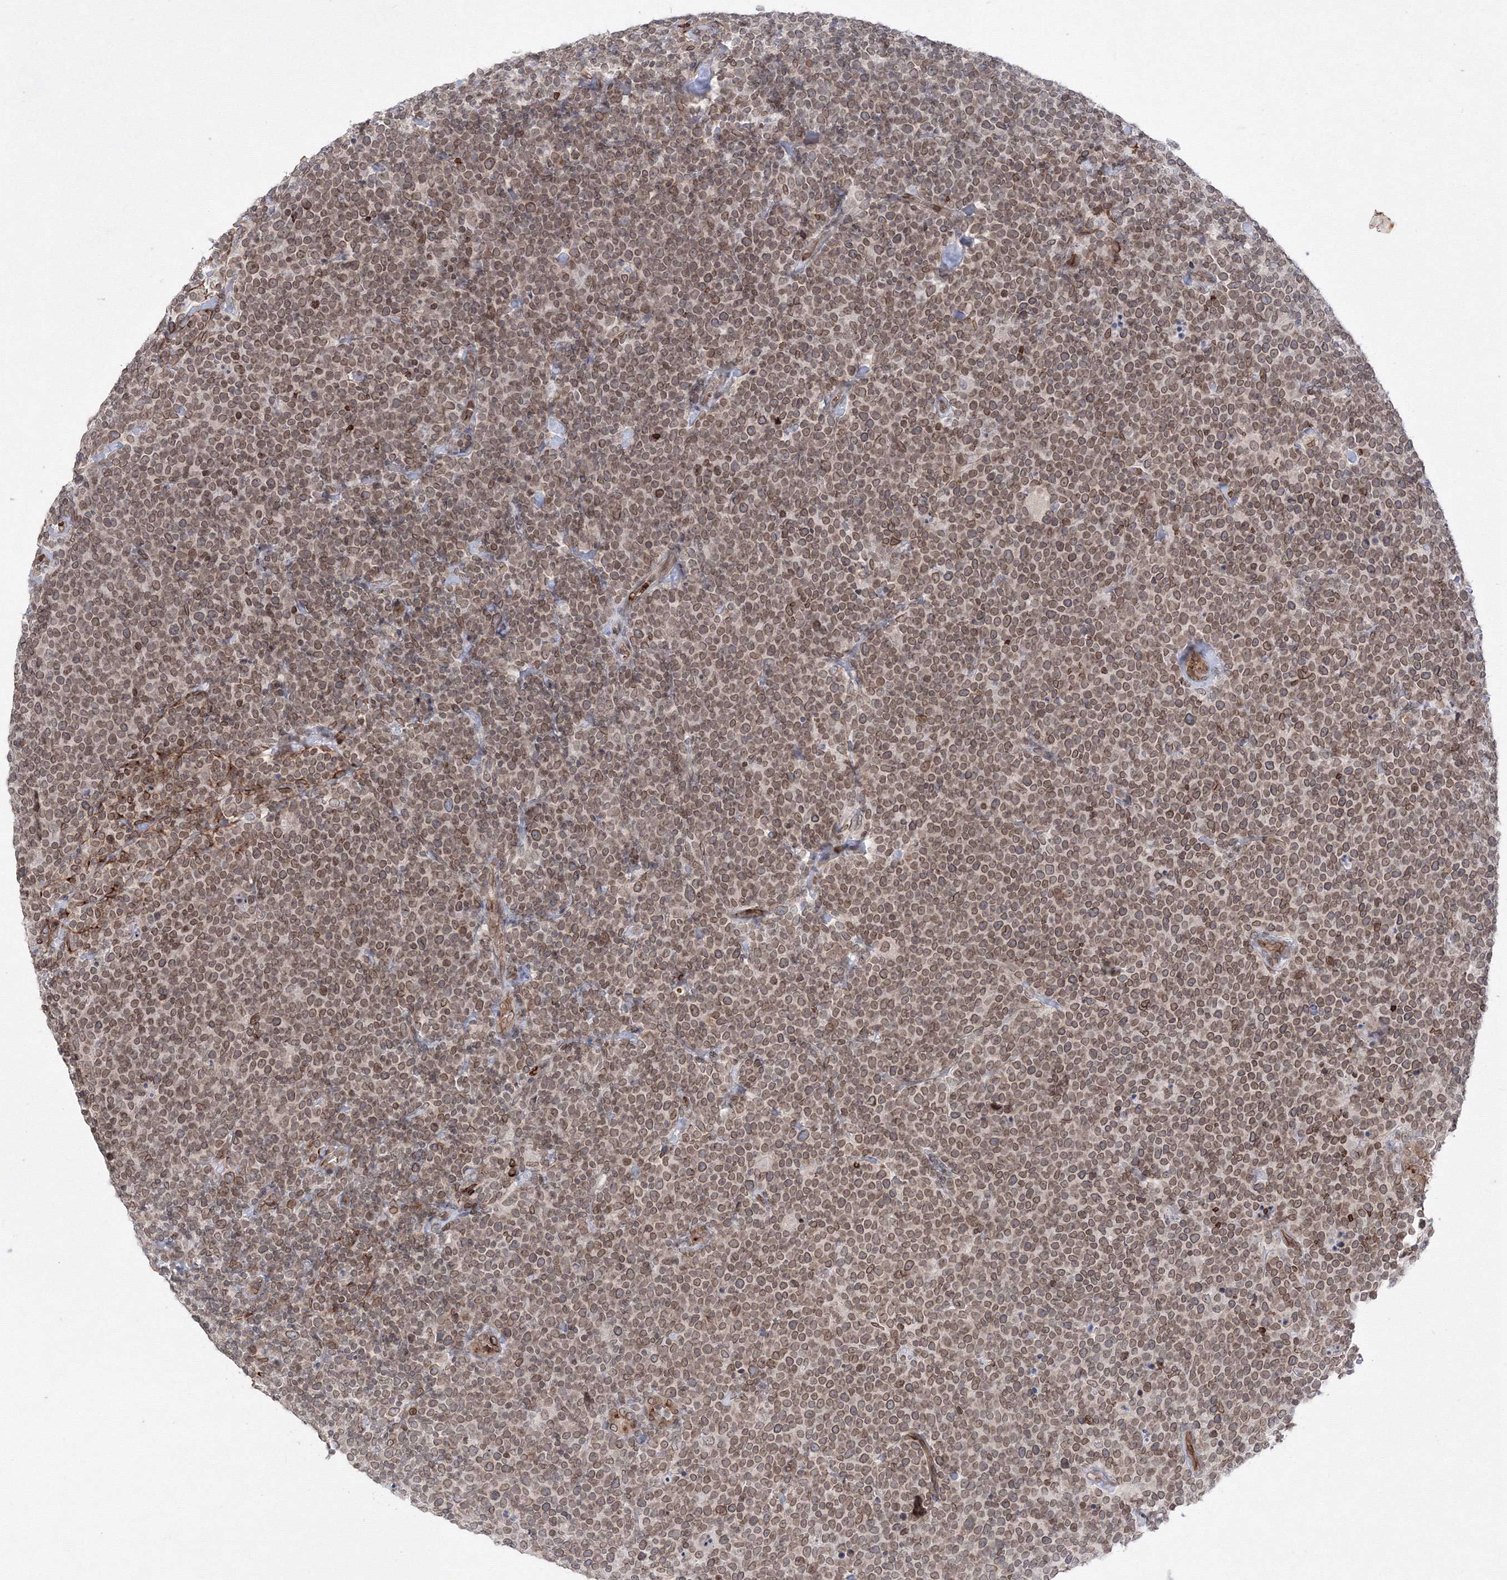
{"staining": {"intensity": "moderate", "quantity": ">75%", "location": "cytoplasmic/membranous,nuclear"}, "tissue": "lymphoma", "cell_type": "Tumor cells", "image_type": "cancer", "snomed": [{"axis": "morphology", "description": "Malignant lymphoma, non-Hodgkin's type, High grade"}, {"axis": "topography", "description": "Lymph node"}], "caption": "Immunohistochemical staining of human malignant lymphoma, non-Hodgkin's type (high-grade) exhibits moderate cytoplasmic/membranous and nuclear protein expression in approximately >75% of tumor cells. Nuclei are stained in blue.", "gene": "DNAJB2", "patient": {"sex": "male", "age": 61}}